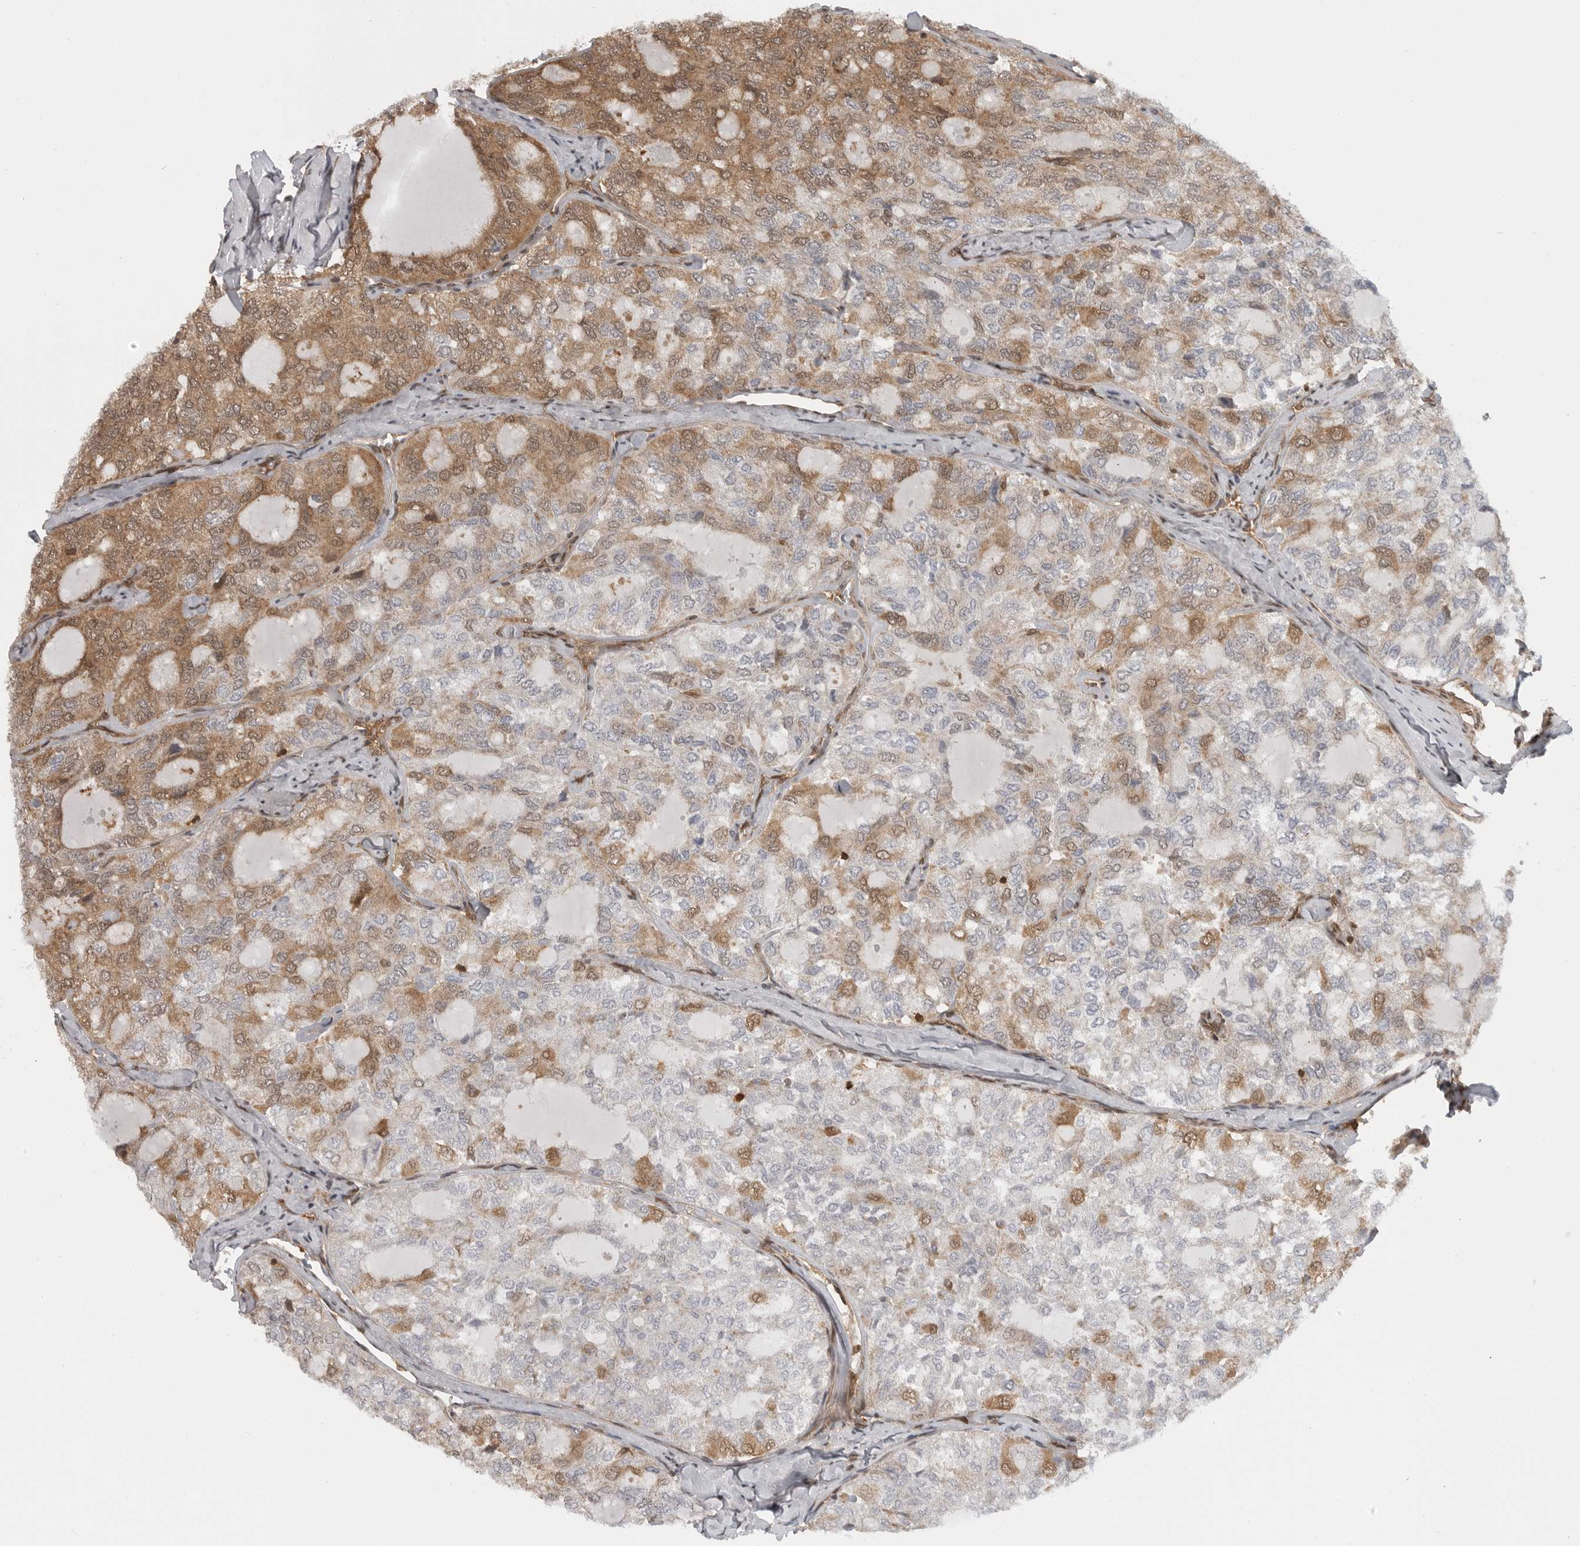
{"staining": {"intensity": "moderate", "quantity": "25%-75%", "location": "cytoplasmic/membranous,nuclear"}, "tissue": "thyroid cancer", "cell_type": "Tumor cells", "image_type": "cancer", "snomed": [{"axis": "morphology", "description": "Follicular adenoma carcinoma, NOS"}, {"axis": "topography", "description": "Thyroid gland"}], "caption": "There is medium levels of moderate cytoplasmic/membranous and nuclear positivity in tumor cells of thyroid cancer, as demonstrated by immunohistochemical staining (brown color).", "gene": "SZRD1", "patient": {"sex": "male", "age": 75}}